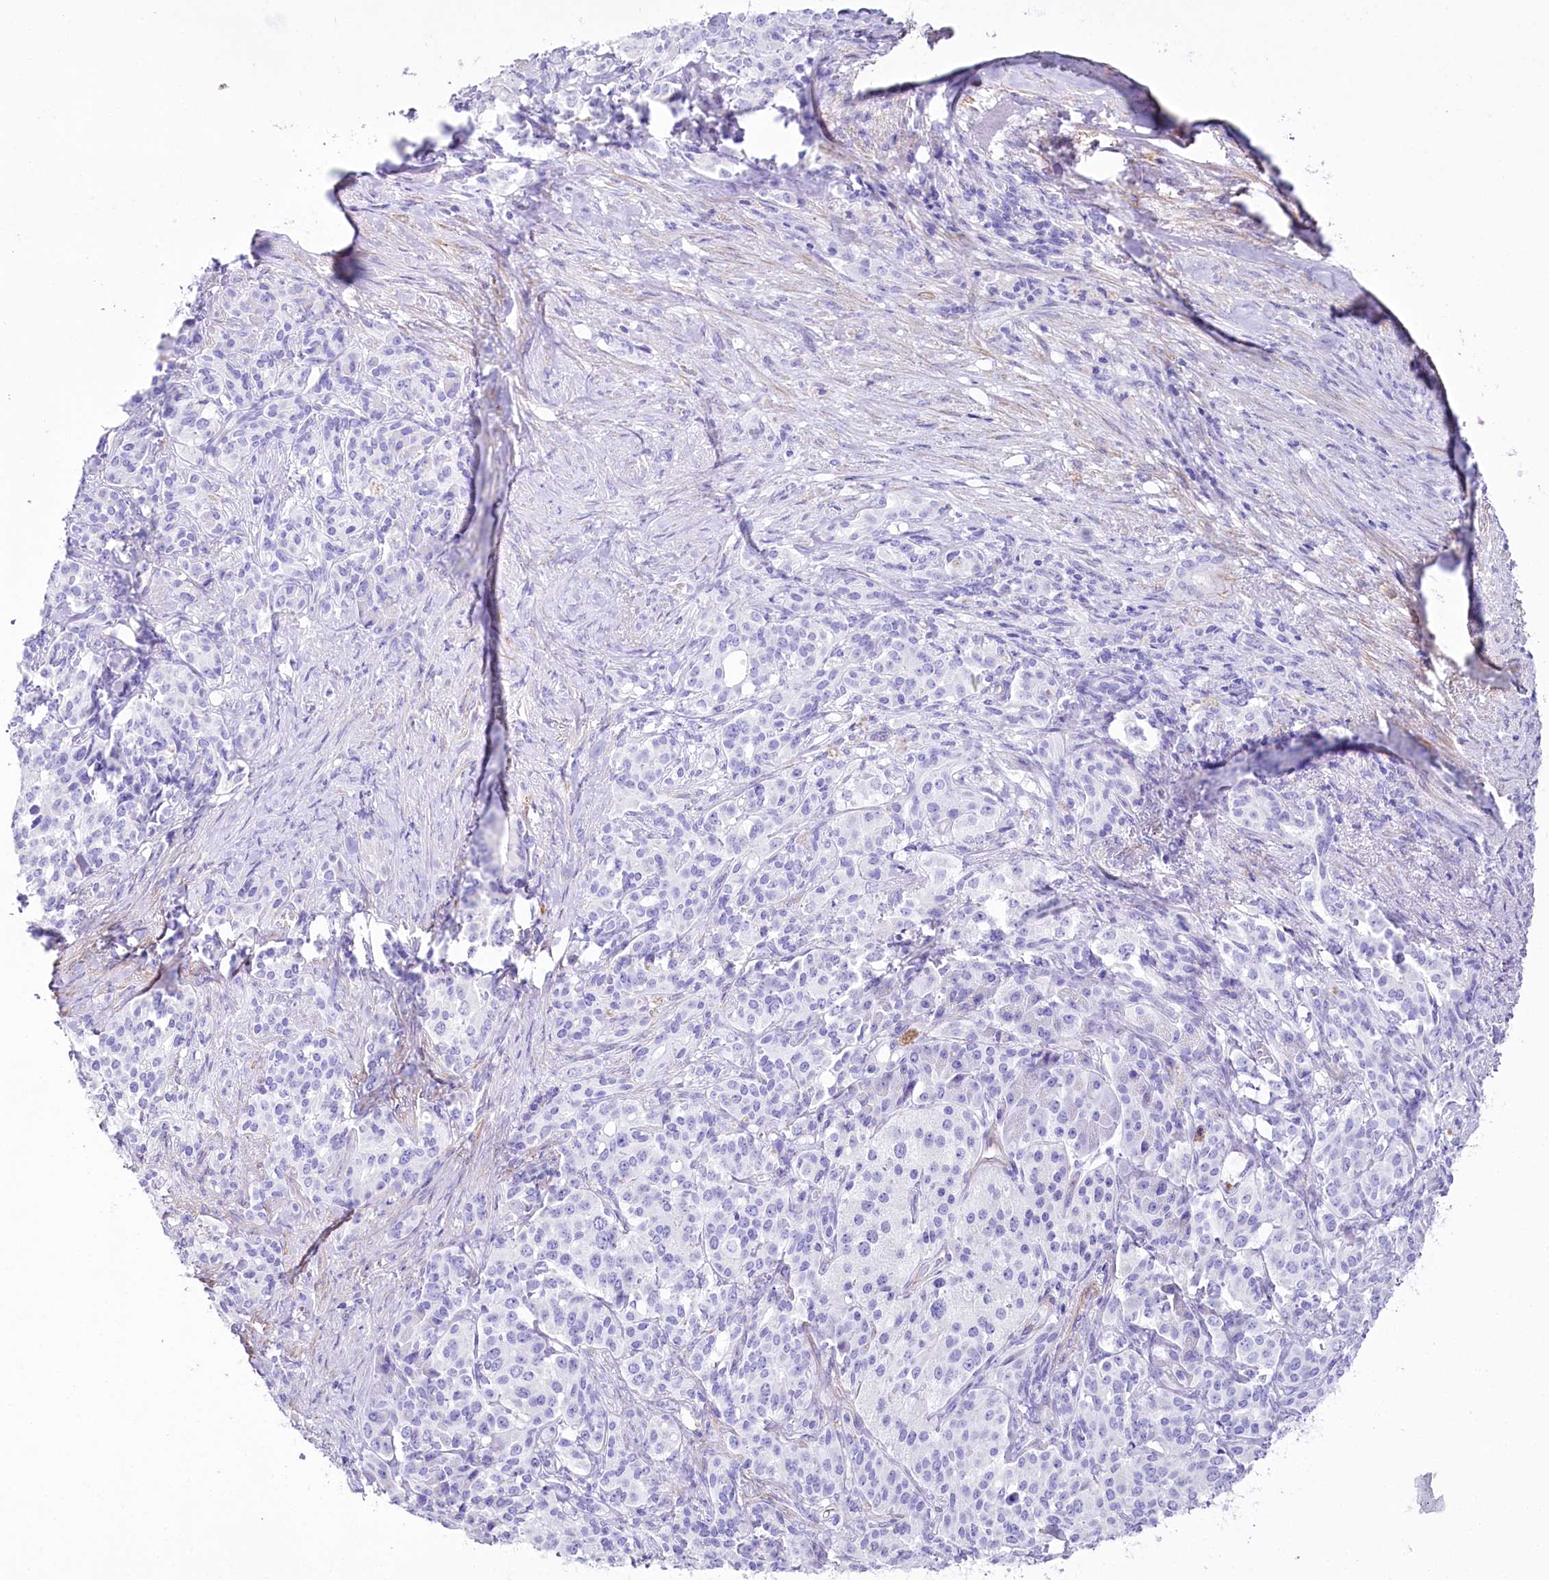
{"staining": {"intensity": "negative", "quantity": "none", "location": "none"}, "tissue": "pancreatic cancer", "cell_type": "Tumor cells", "image_type": "cancer", "snomed": [{"axis": "morphology", "description": "Adenocarcinoma, NOS"}, {"axis": "topography", "description": "Pancreas"}], "caption": "The micrograph reveals no significant expression in tumor cells of pancreatic cancer.", "gene": "CSN3", "patient": {"sex": "female", "age": 74}}